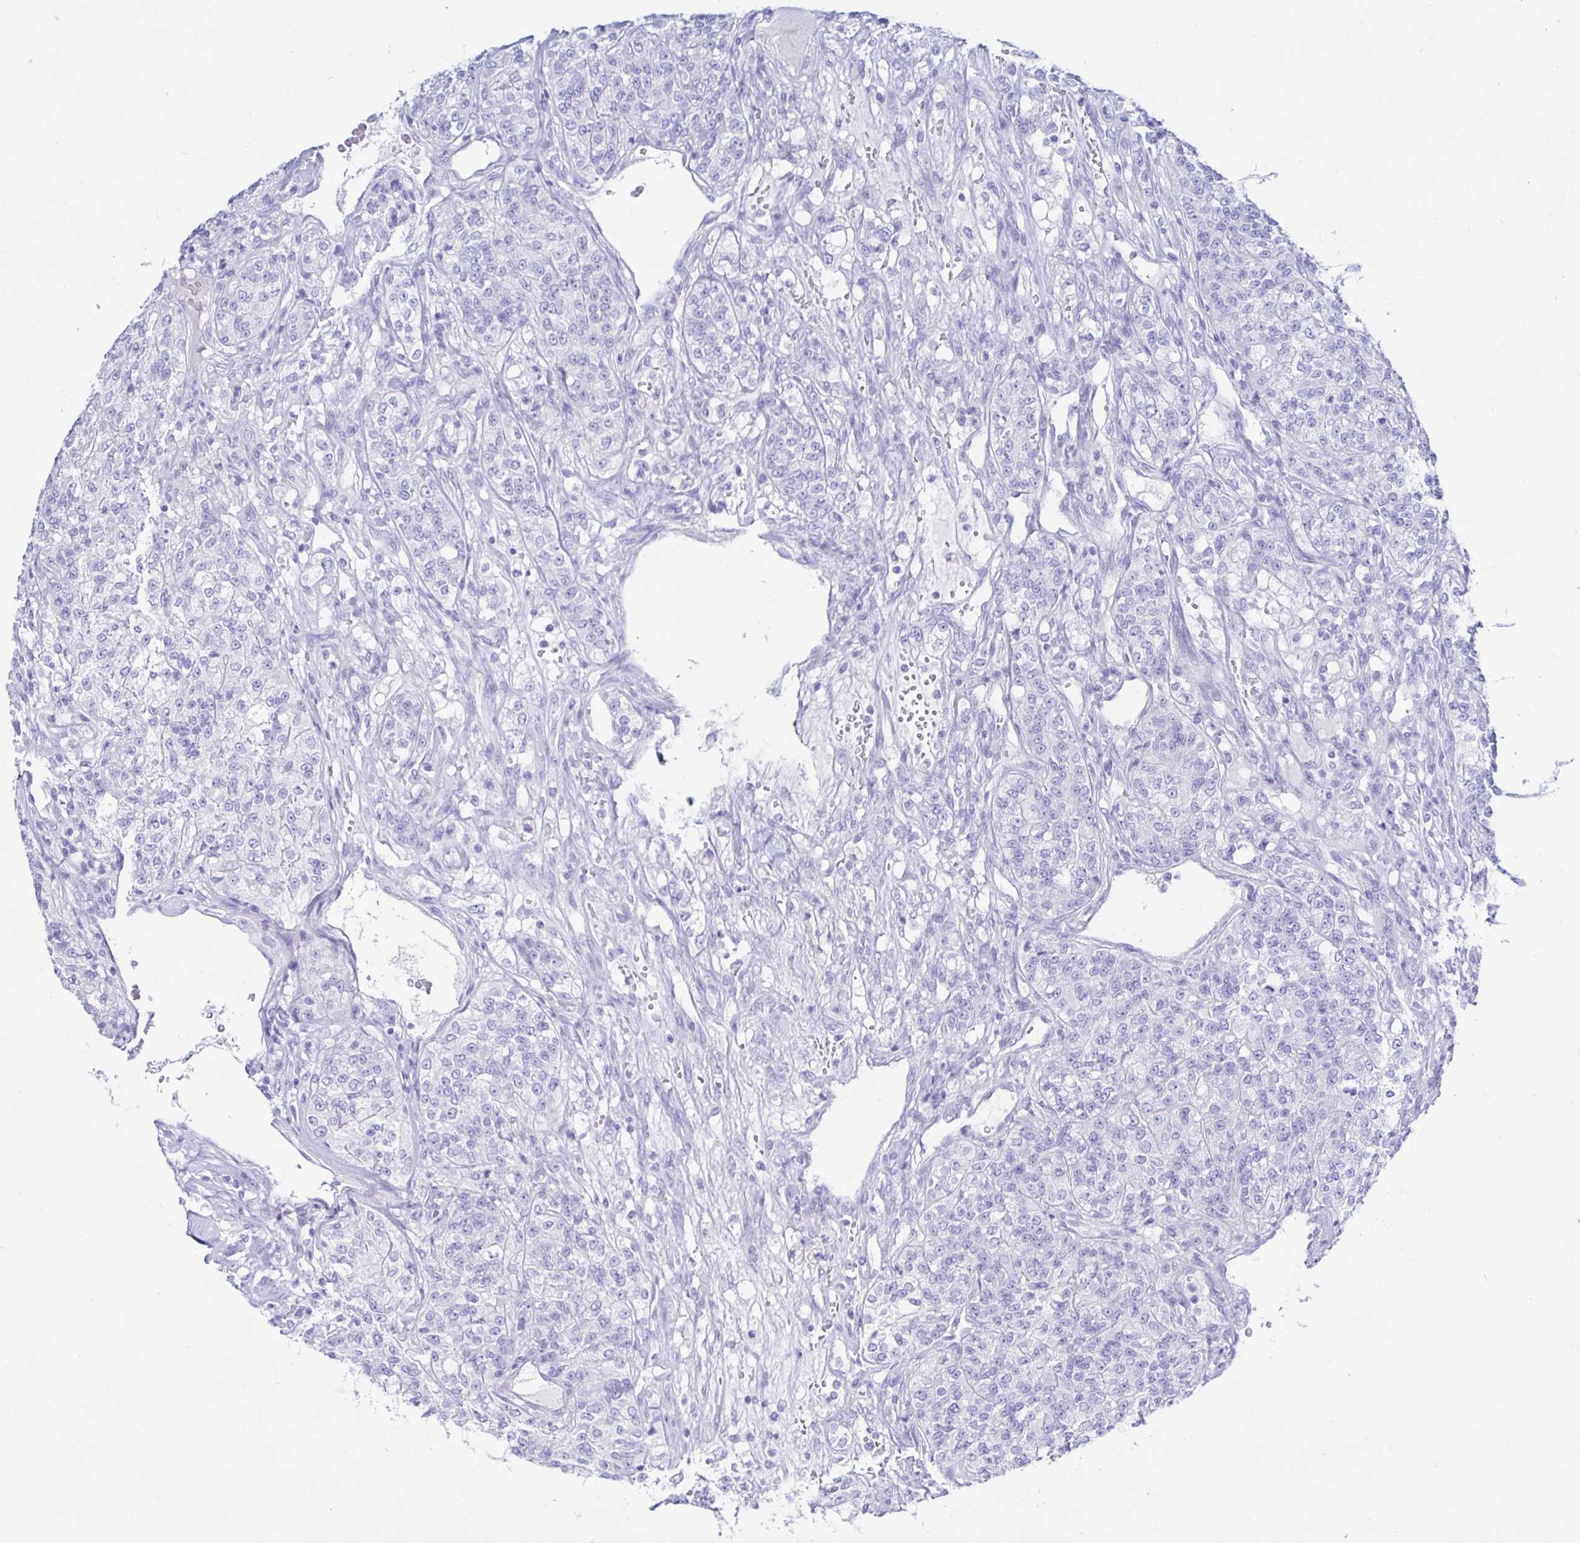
{"staining": {"intensity": "negative", "quantity": "none", "location": "none"}, "tissue": "renal cancer", "cell_type": "Tumor cells", "image_type": "cancer", "snomed": [{"axis": "morphology", "description": "Adenocarcinoma, NOS"}, {"axis": "topography", "description": "Kidney"}], "caption": "Immunohistochemistry (IHC) histopathology image of renal adenocarcinoma stained for a protein (brown), which reveals no positivity in tumor cells.", "gene": "KCNH6", "patient": {"sex": "female", "age": 63}}